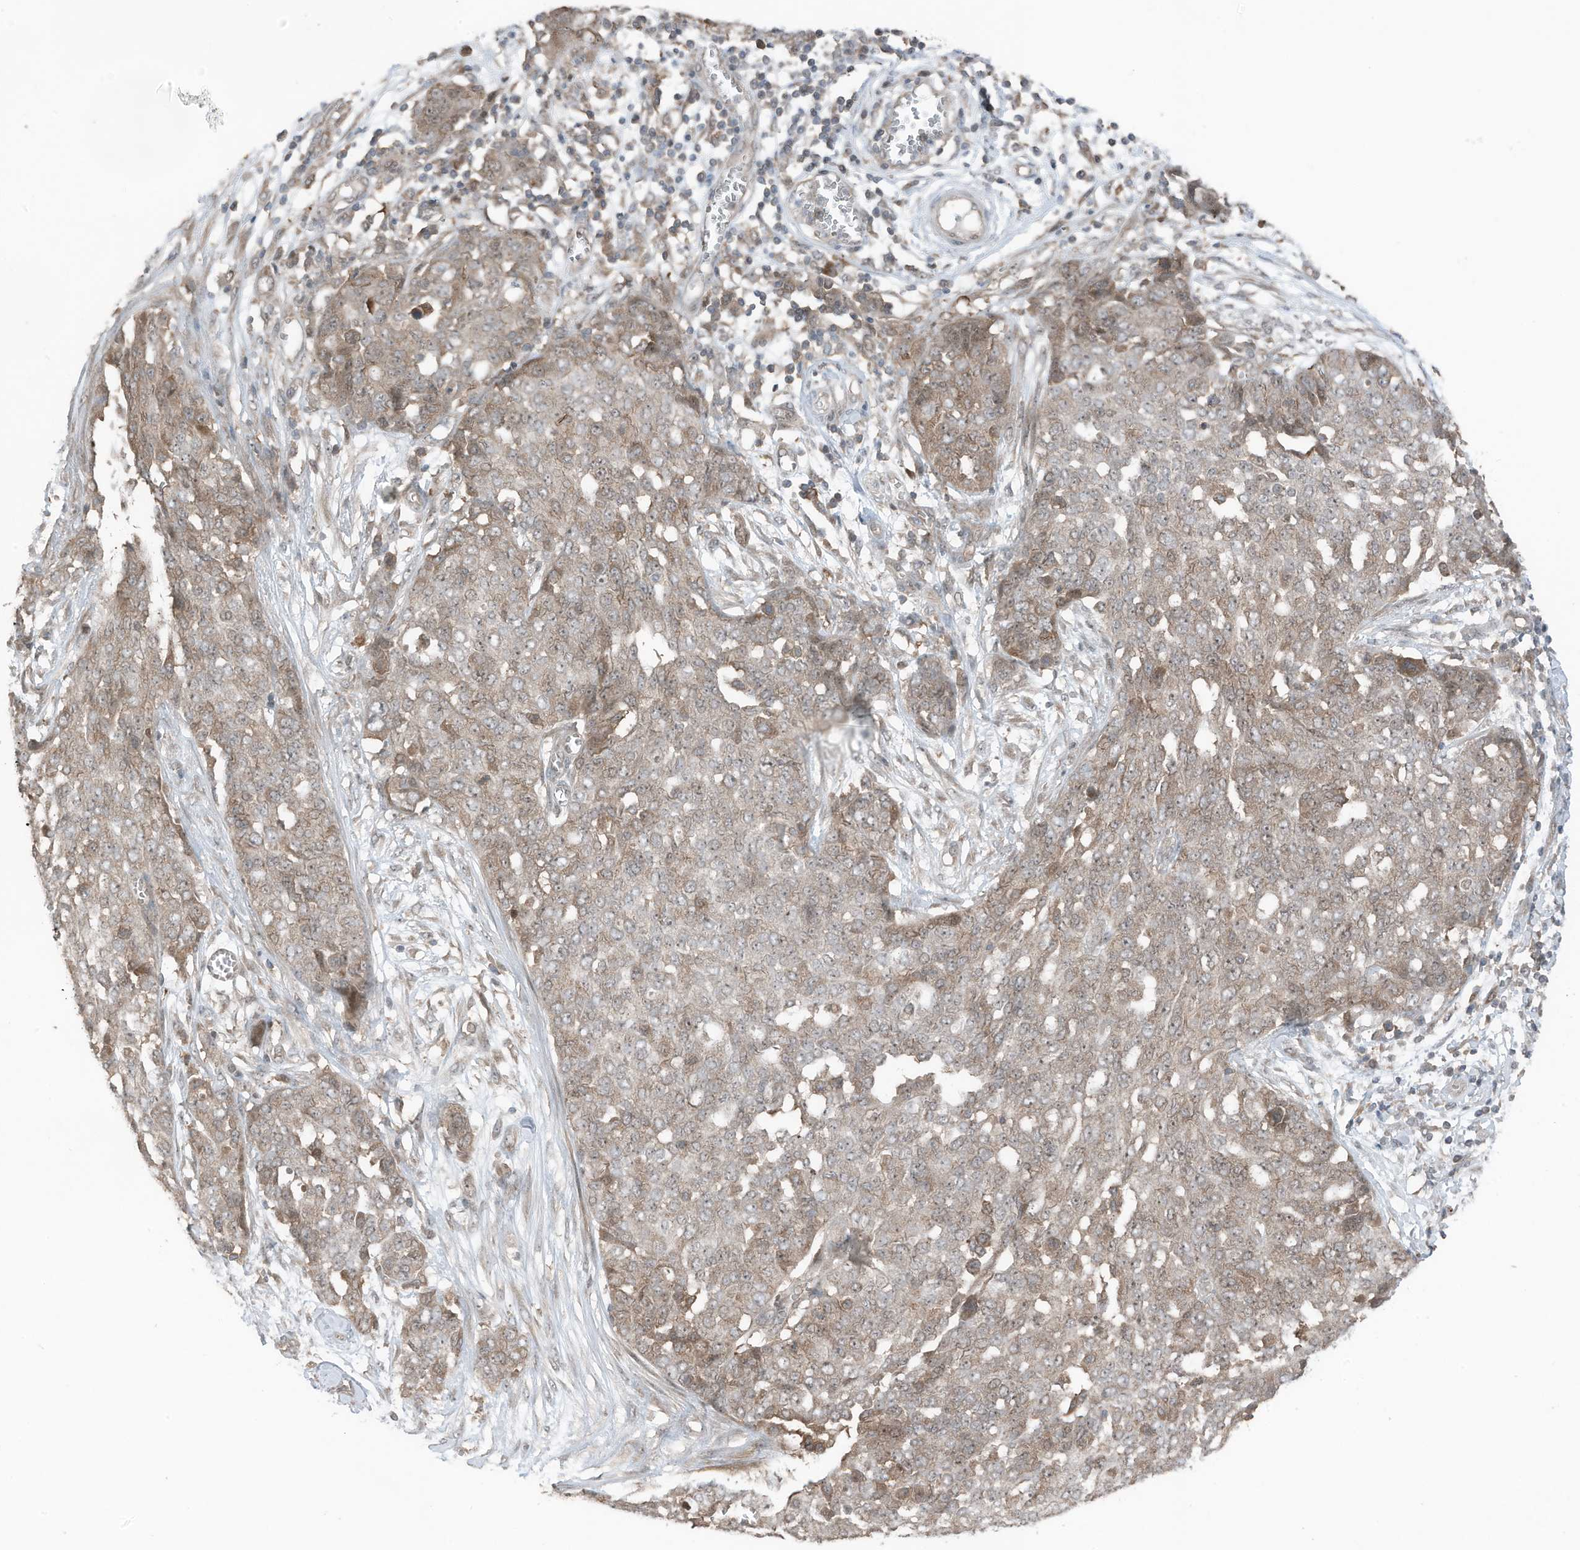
{"staining": {"intensity": "weak", "quantity": ">75%", "location": "cytoplasmic/membranous,nuclear"}, "tissue": "ovarian cancer", "cell_type": "Tumor cells", "image_type": "cancer", "snomed": [{"axis": "morphology", "description": "Cystadenocarcinoma, serous, NOS"}, {"axis": "topography", "description": "Soft tissue"}, {"axis": "topography", "description": "Ovary"}], "caption": "Immunohistochemistry (DAB) staining of human serous cystadenocarcinoma (ovarian) displays weak cytoplasmic/membranous and nuclear protein expression in about >75% of tumor cells.", "gene": "TXNDC9", "patient": {"sex": "female", "age": 57}}